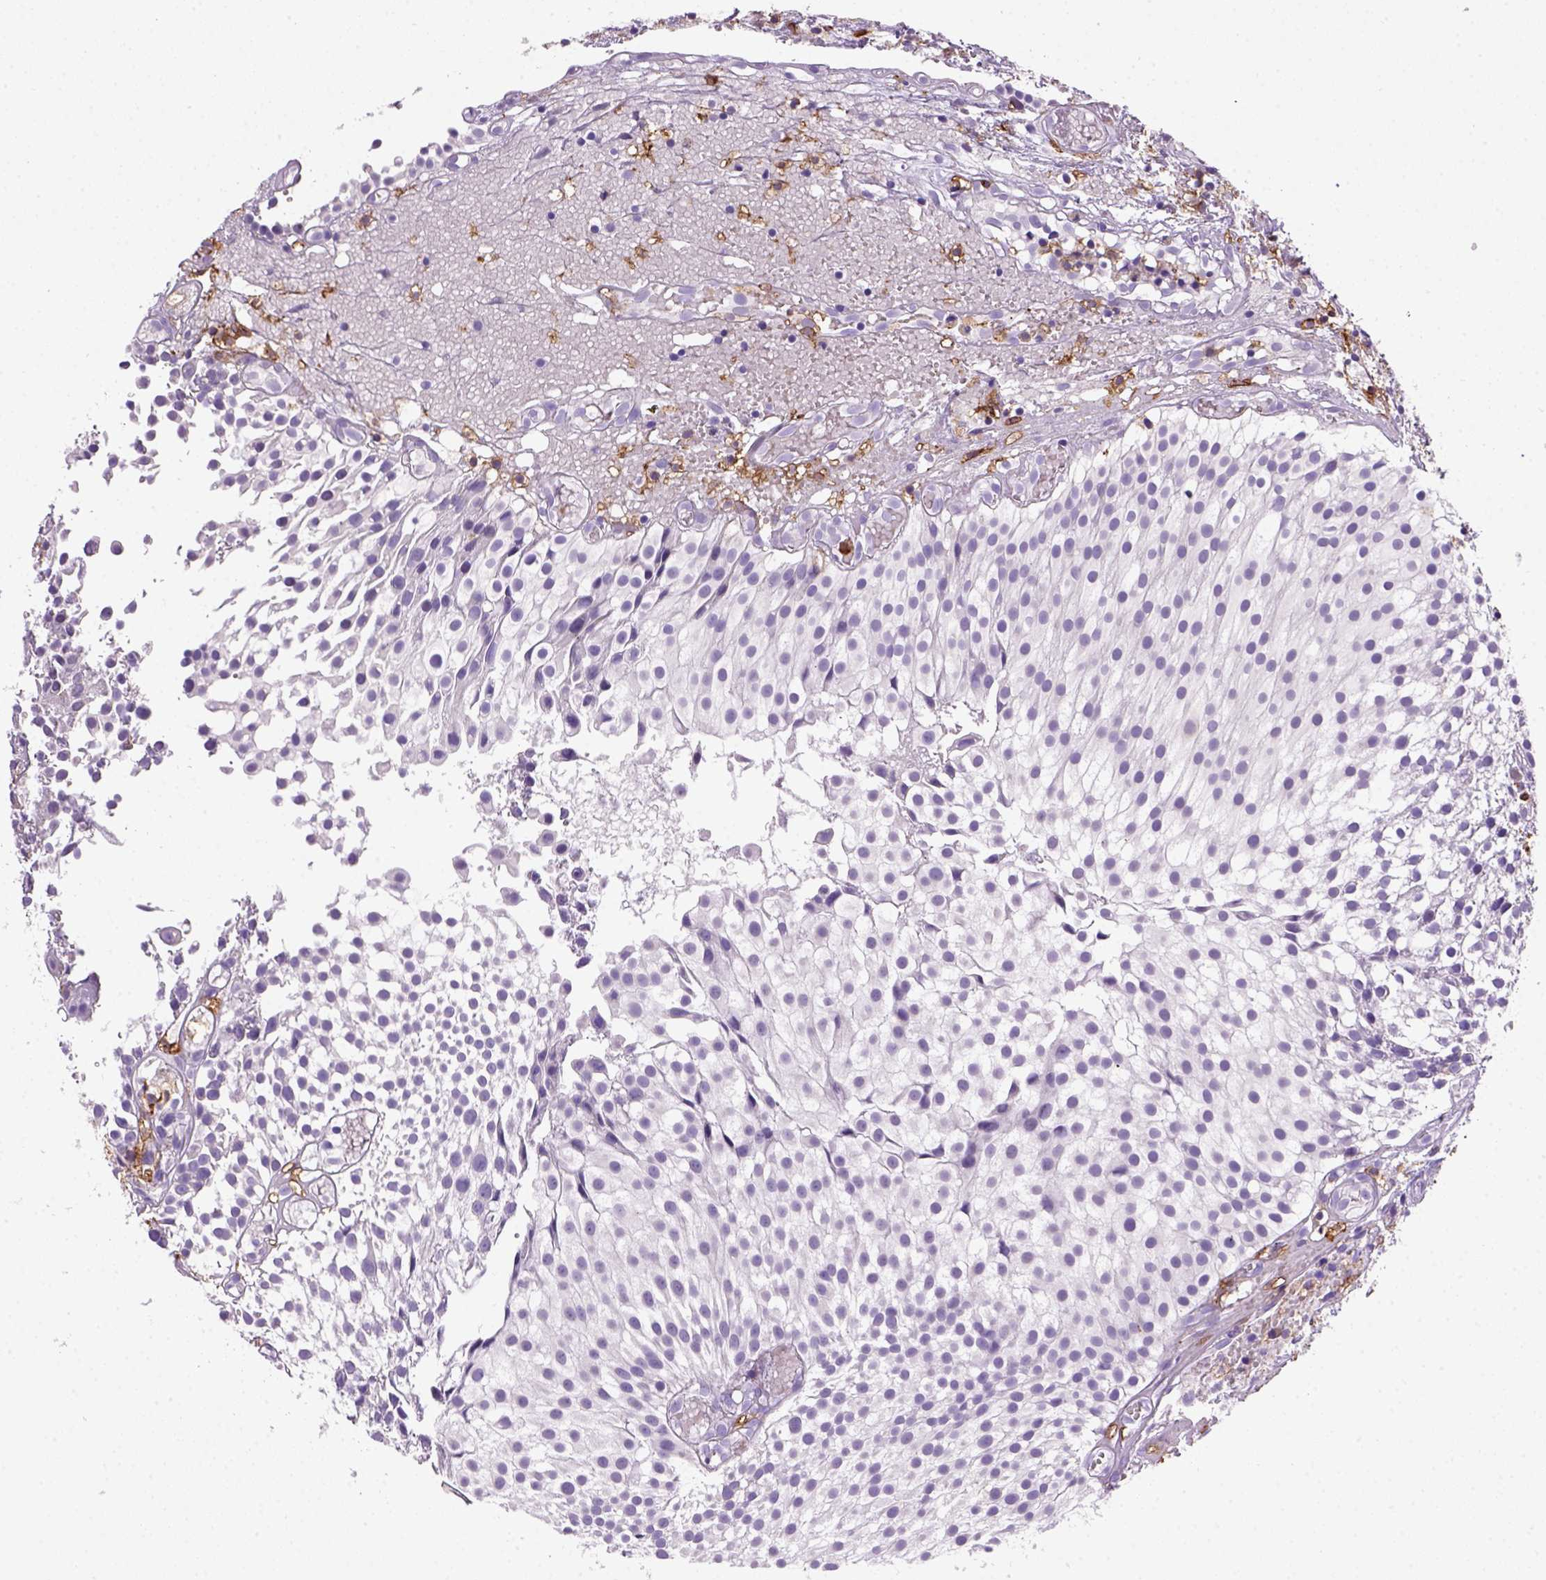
{"staining": {"intensity": "negative", "quantity": "none", "location": "none"}, "tissue": "urothelial cancer", "cell_type": "Tumor cells", "image_type": "cancer", "snomed": [{"axis": "morphology", "description": "Urothelial carcinoma, Low grade"}, {"axis": "topography", "description": "Urinary bladder"}], "caption": "Immunohistochemical staining of urothelial cancer displays no significant staining in tumor cells.", "gene": "CD14", "patient": {"sex": "male", "age": 79}}